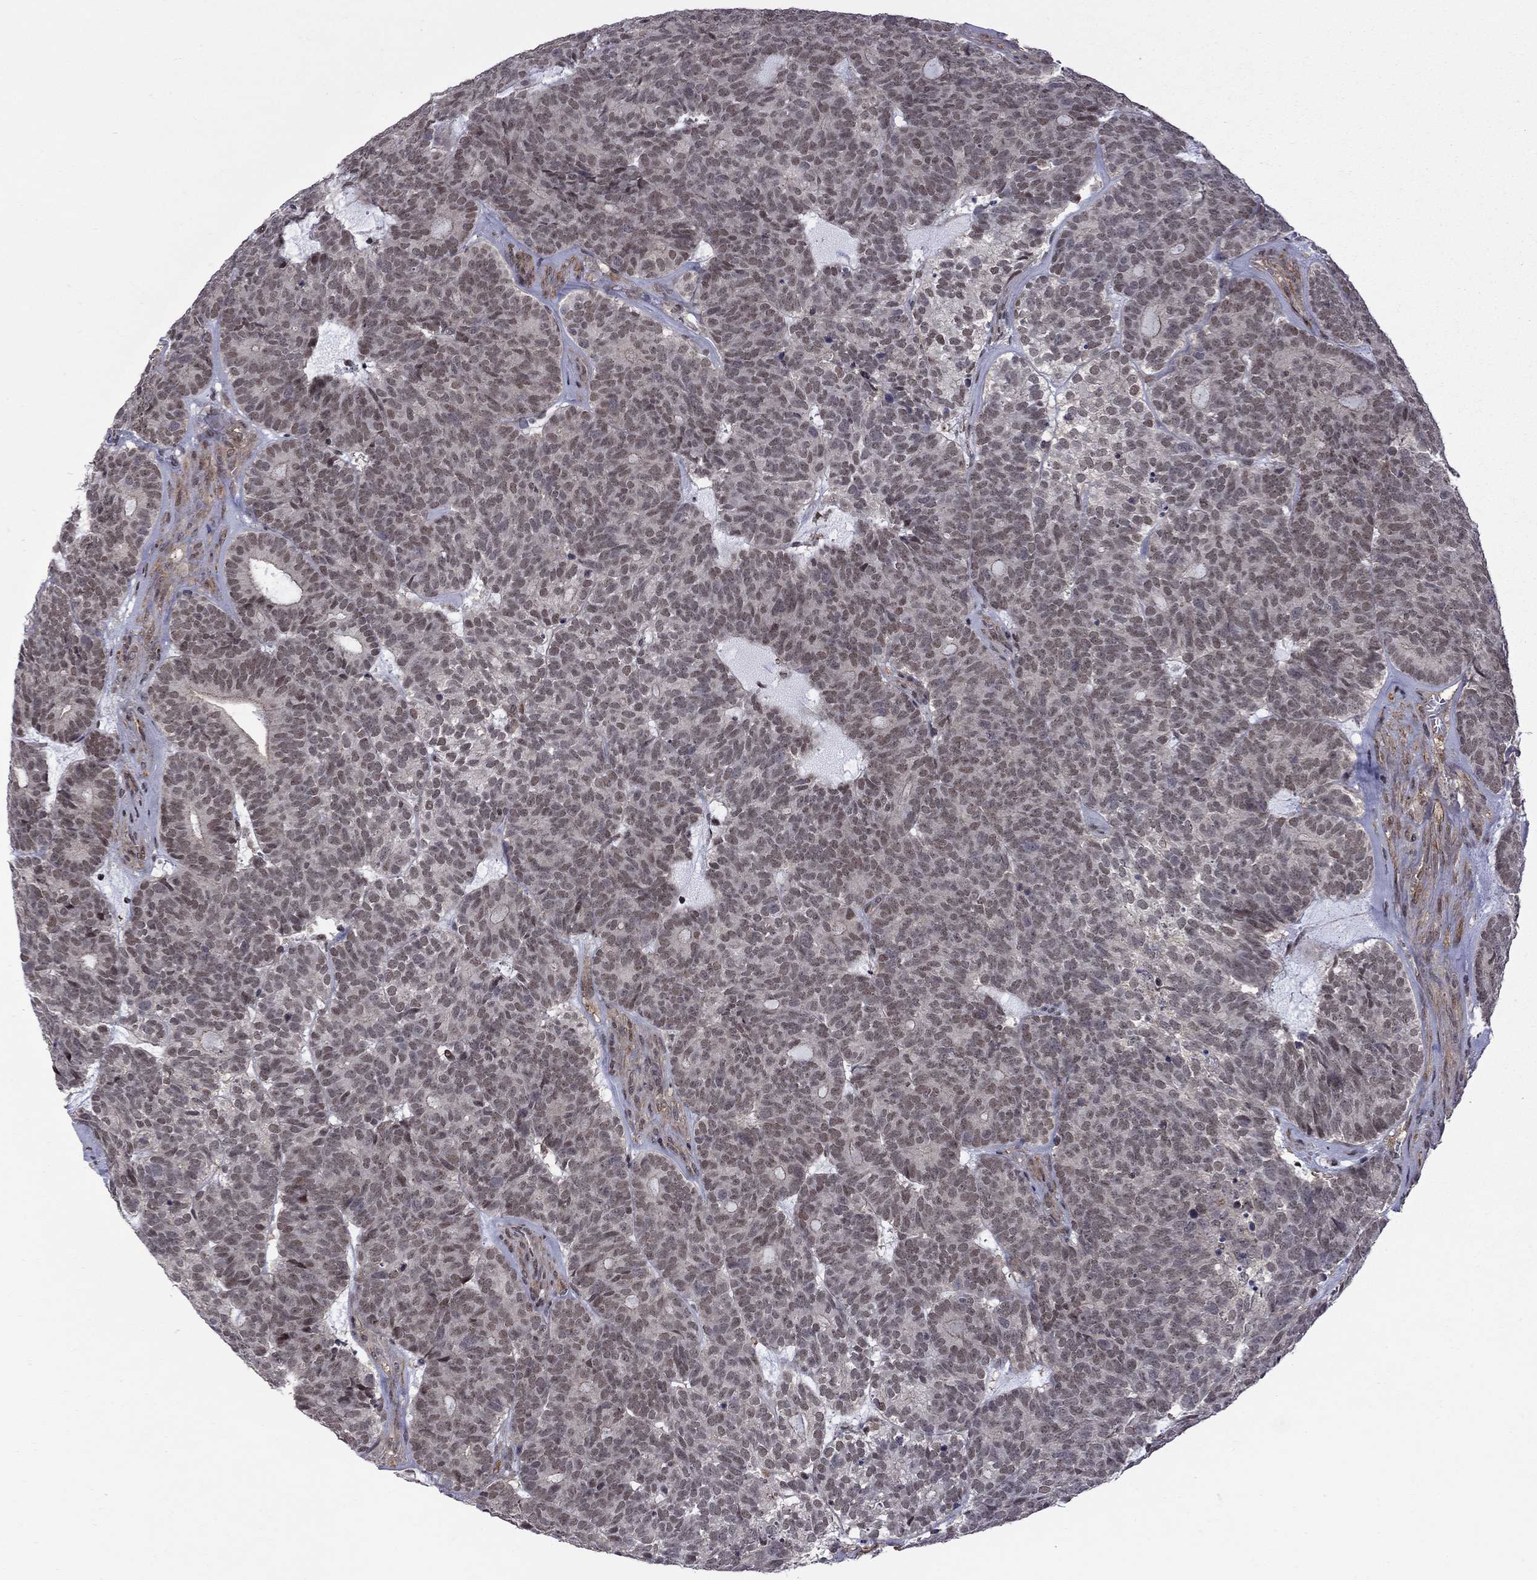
{"staining": {"intensity": "strong", "quantity": "<25%", "location": "nuclear"}, "tissue": "head and neck cancer", "cell_type": "Tumor cells", "image_type": "cancer", "snomed": [{"axis": "morphology", "description": "Adenocarcinoma, NOS"}, {"axis": "topography", "description": "Head-Neck"}], "caption": "Strong nuclear protein positivity is appreciated in about <25% of tumor cells in head and neck adenocarcinoma.", "gene": "BRF1", "patient": {"sex": "female", "age": 81}}